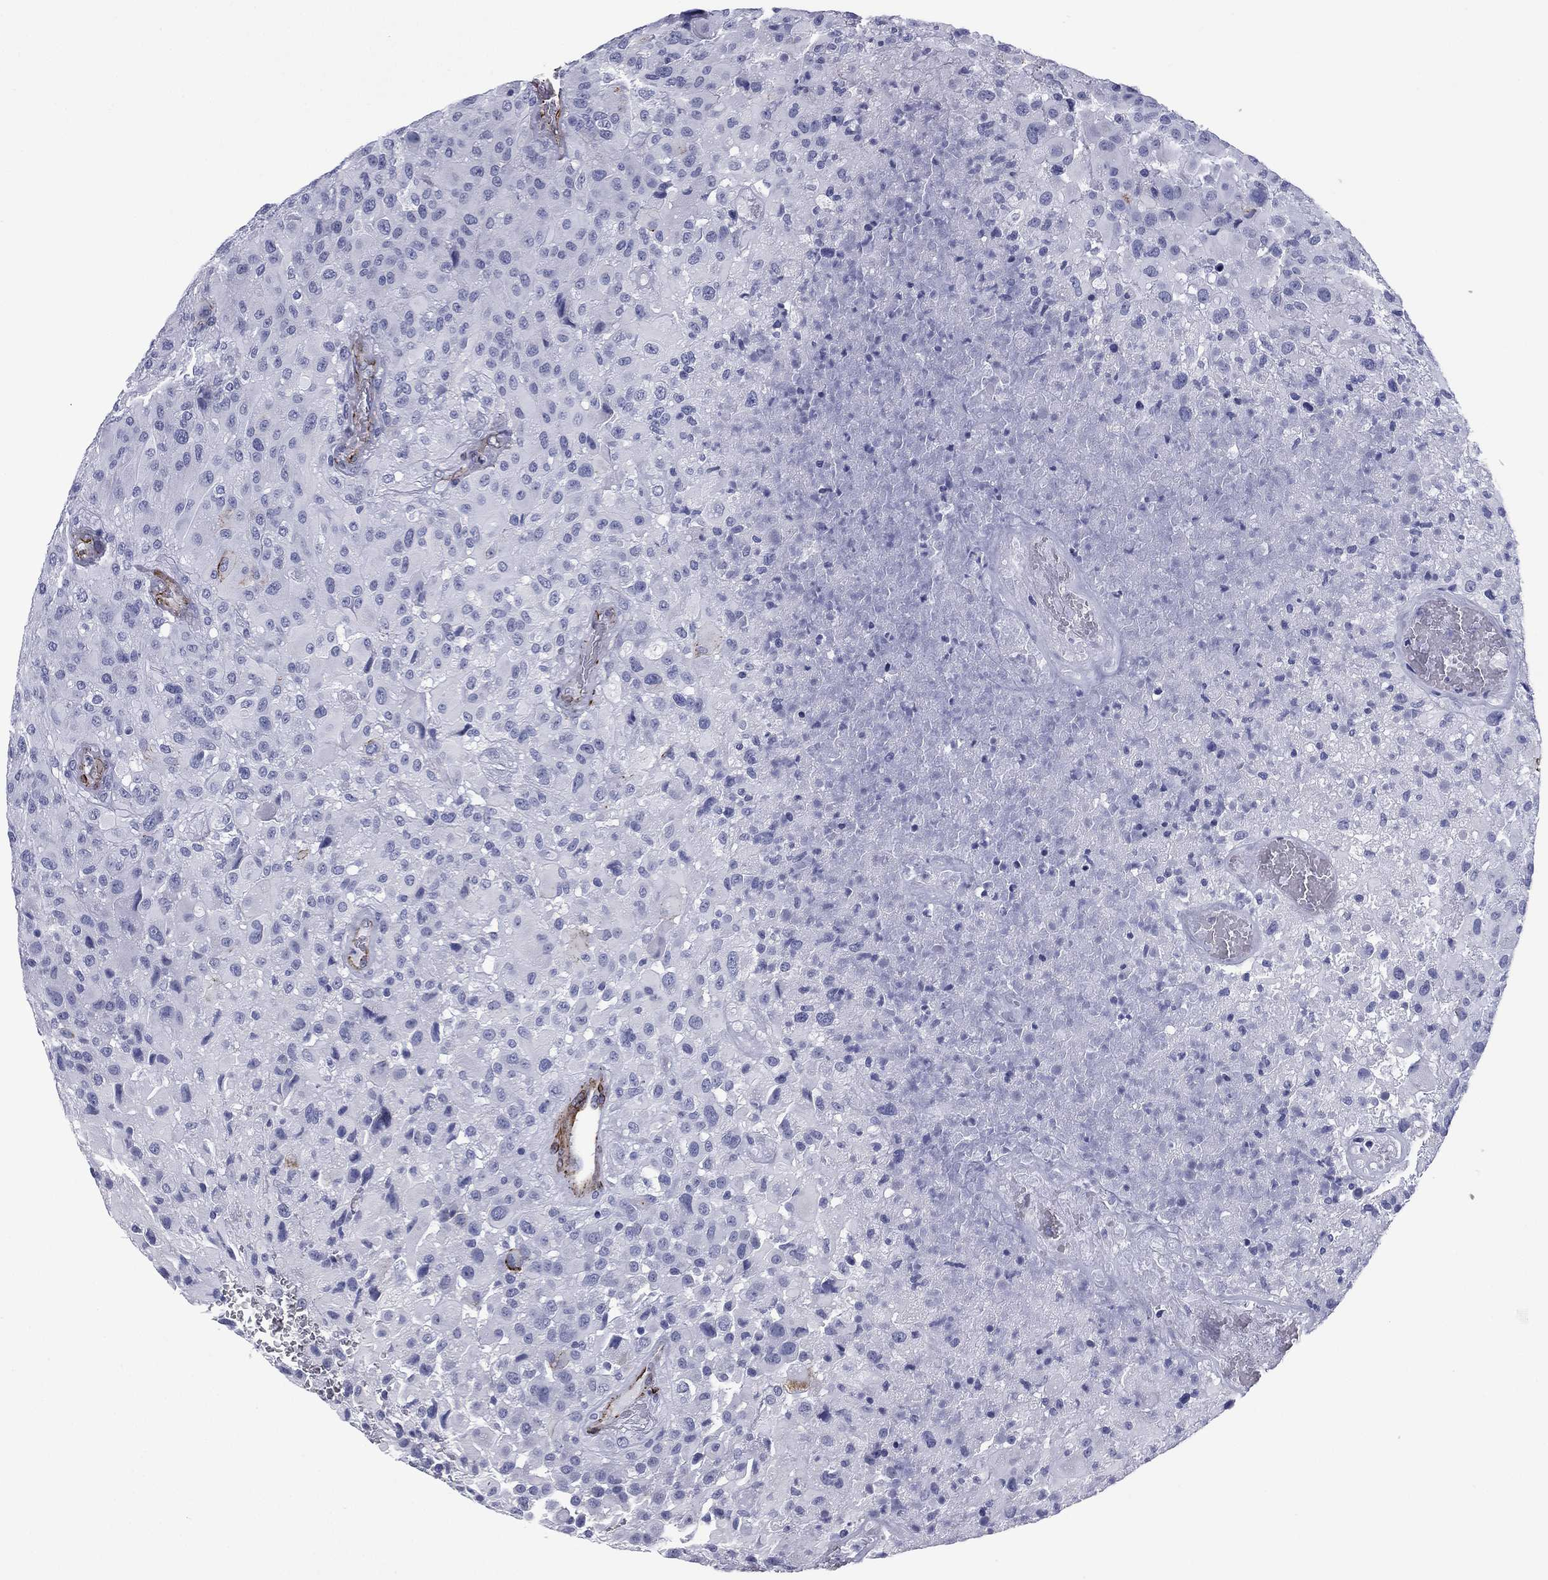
{"staining": {"intensity": "negative", "quantity": "none", "location": "none"}, "tissue": "glioma", "cell_type": "Tumor cells", "image_type": "cancer", "snomed": [{"axis": "morphology", "description": "Glioma, malignant, High grade"}, {"axis": "topography", "description": "Cerebral cortex"}], "caption": "Malignant glioma (high-grade) stained for a protein using immunohistochemistry demonstrates no positivity tumor cells.", "gene": "CAVIN3", "patient": {"sex": "male", "age": 35}}